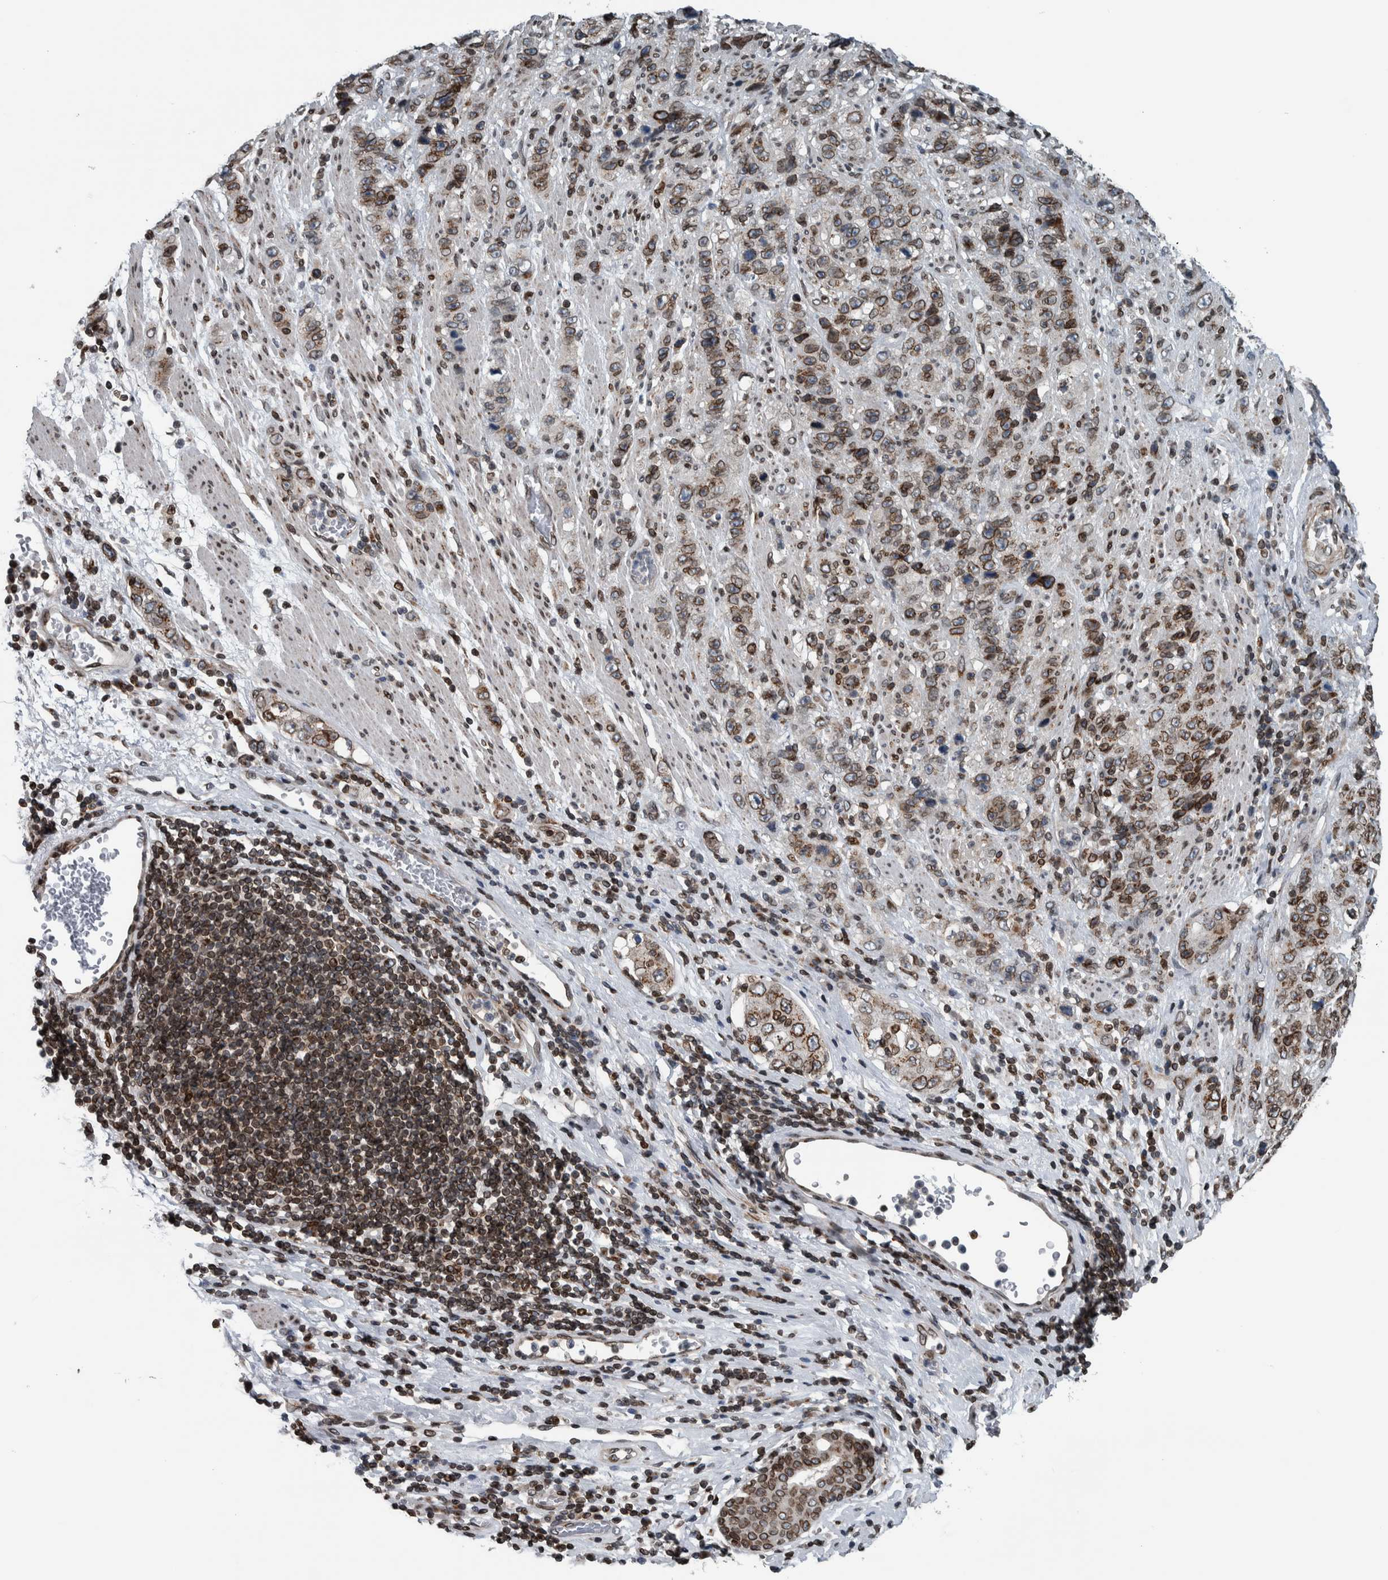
{"staining": {"intensity": "moderate", "quantity": ">75%", "location": "cytoplasmic/membranous,nuclear"}, "tissue": "stomach cancer", "cell_type": "Tumor cells", "image_type": "cancer", "snomed": [{"axis": "morphology", "description": "Adenocarcinoma, NOS"}, {"axis": "topography", "description": "Stomach"}], "caption": "Stomach cancer stained for a protein displays moderate cytoplasmic/membranous and nuclear positivity in tumor cells.", "gene": "FAM135B", "patient": {"sex": "male", "age": 48}}